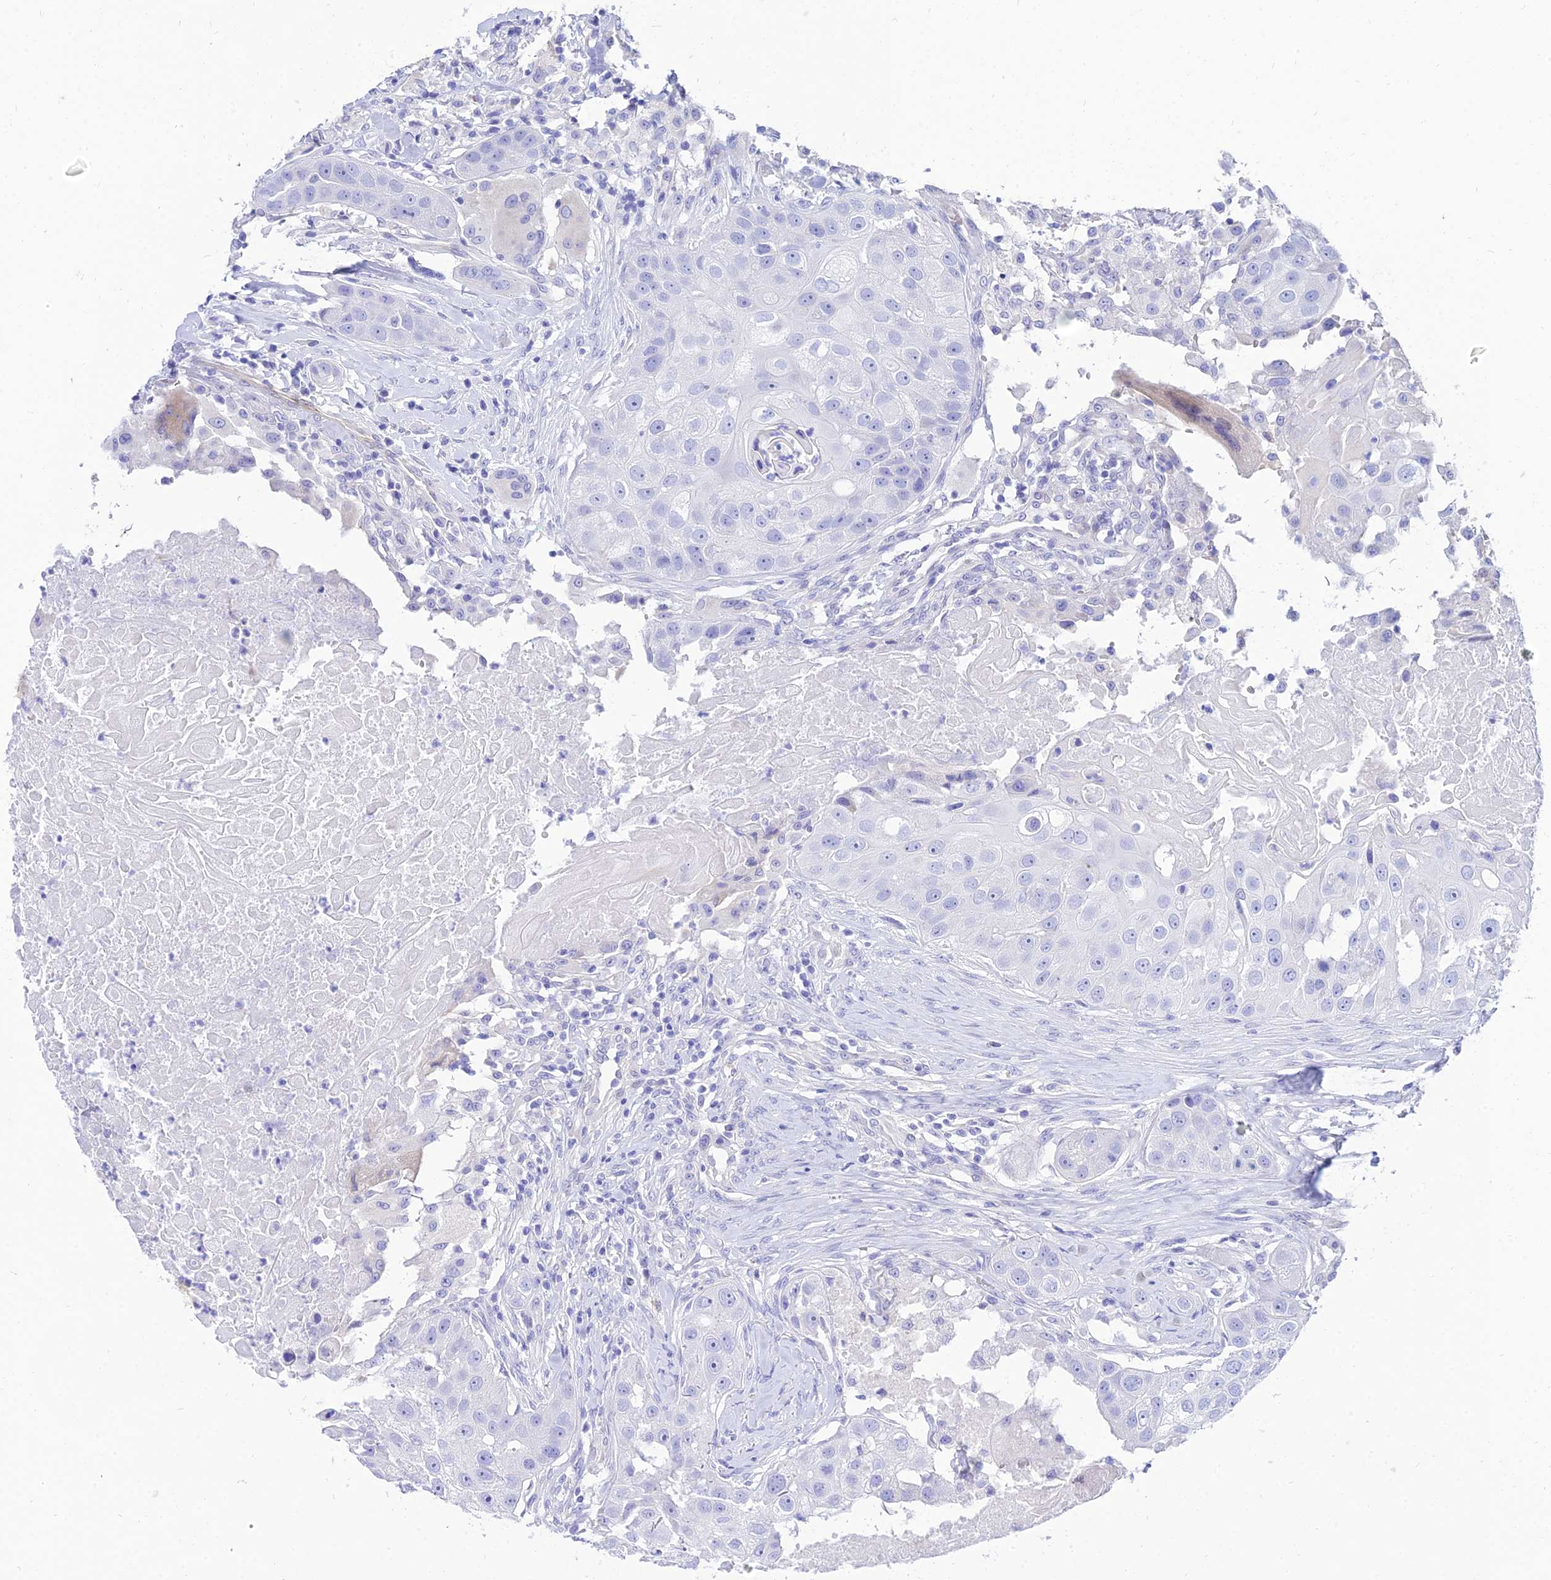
{"staining": {"intensity": "negative", "quantity": "none", "location": "none"}, "tissue": "head and neck cancer", "cell_type": "Tumor cells", "image_type": "cancer", "snomed": [{"axis": "morphology", "description": "Normal tissue, NOS"}, {"axis": "morphology", "description": "Squamous cell carcinoma, NOS"}, {"axis": "topography", "description": "Skeletal muscle"}, {"axis": "topography", "description": "Head-Neck"}], "caption": "Tumor cells show no significant protein expression in squamous cell carcinoma (head and neck).", "gene": "TAC3", "patient": {"sex": "male", "age": 51}}